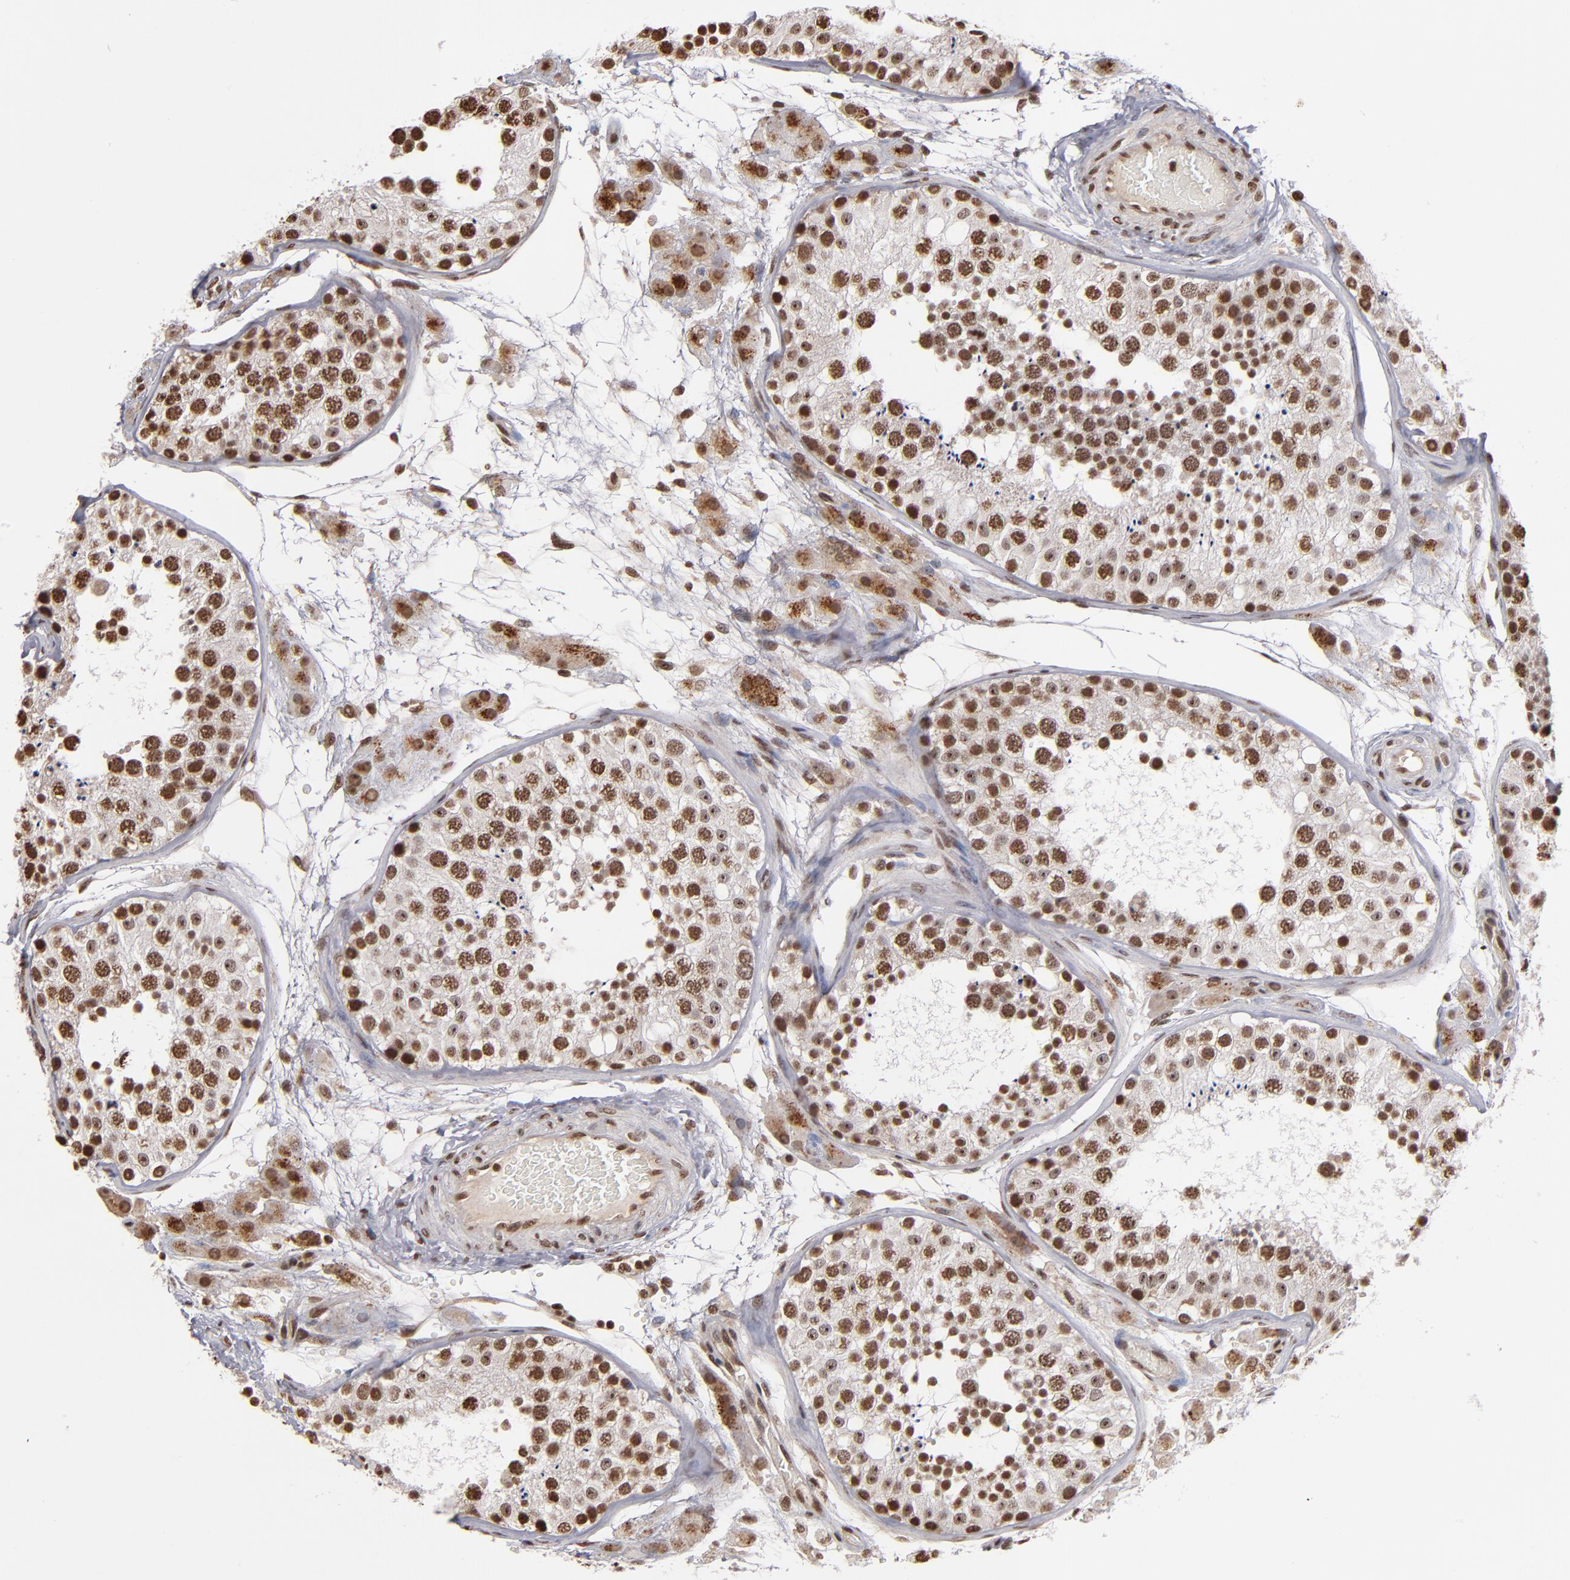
{"staining": {"intensity": "moderate", "quantity": ">75%", "location": "nuclear"}, "tissue": "testis", "cell_type": "Cells in seminiferous ducts", "image_type": "normal", "snomed": [{"axis": "morphology", "description": "Normal tissue, NOS"}, {"axis": "topography", "description": "Testis"}], "caption": "A histopathology image of human testis stained for a protein reveals moderate nuclear brown staining in cells in seminiferous ducts.", "gene": "ABL2", "patient": {"sex": "male", "age": 26}}